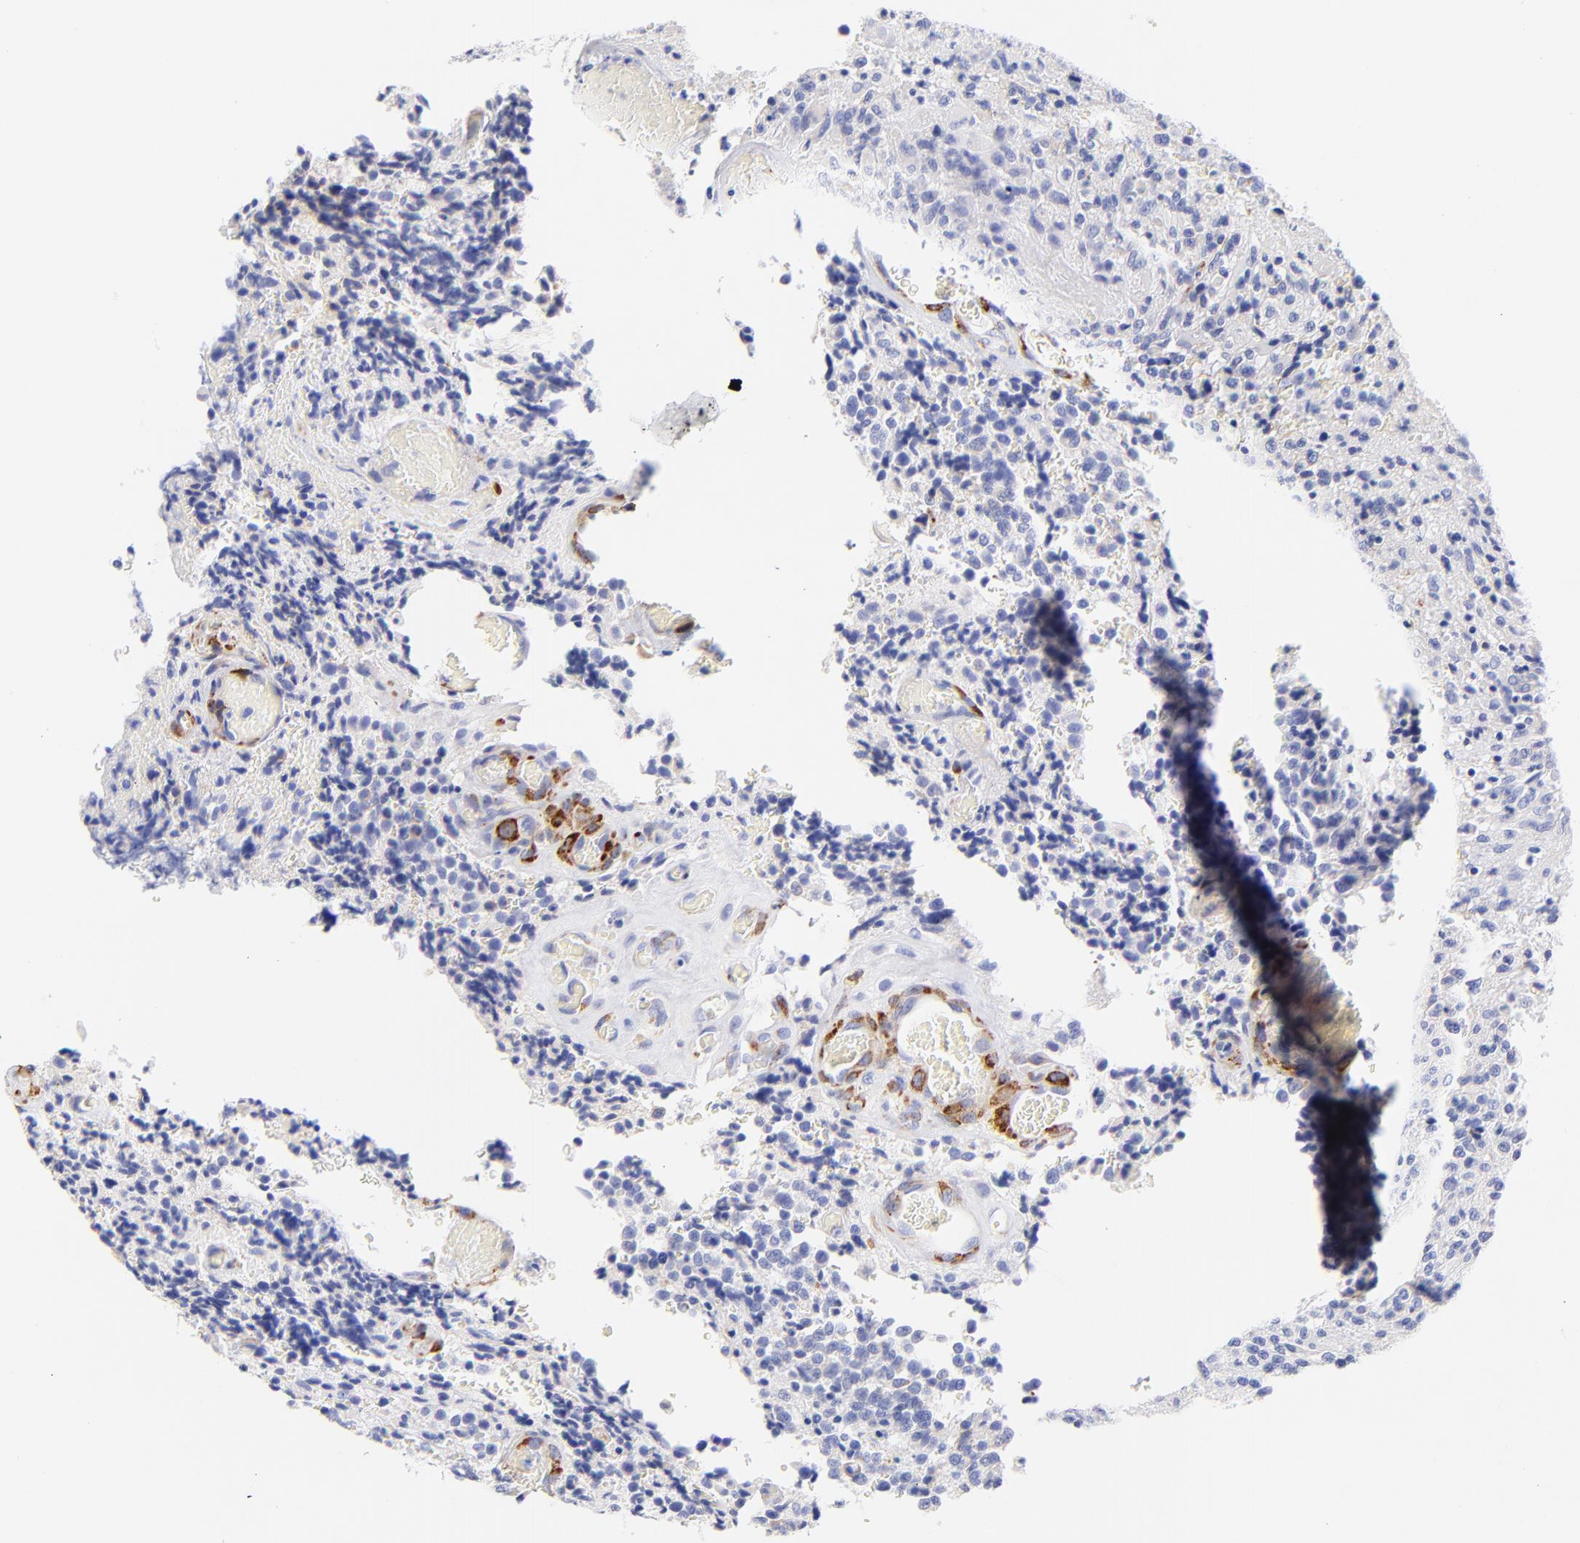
{"staining": {"intensity": "negative", "quantity": "none", "location": "none"}, "tissue": "glioma", "cell_type": "Tumor cells", "image_type": "cancer", "snomed": [{"axis": "morphology", "description": "Glioma, malignant, High grade"}, {"axis": "topography", "description": "Brain"}], "caption": "High power microscopy photomicrograph of an immunohistochemistry (IHC) micrograph of malignant high-grade glioma, revealing no significant staining in tumor cells.", "gene": "C1QTNF6", "patient": {"sex": "male", "age": 36}}